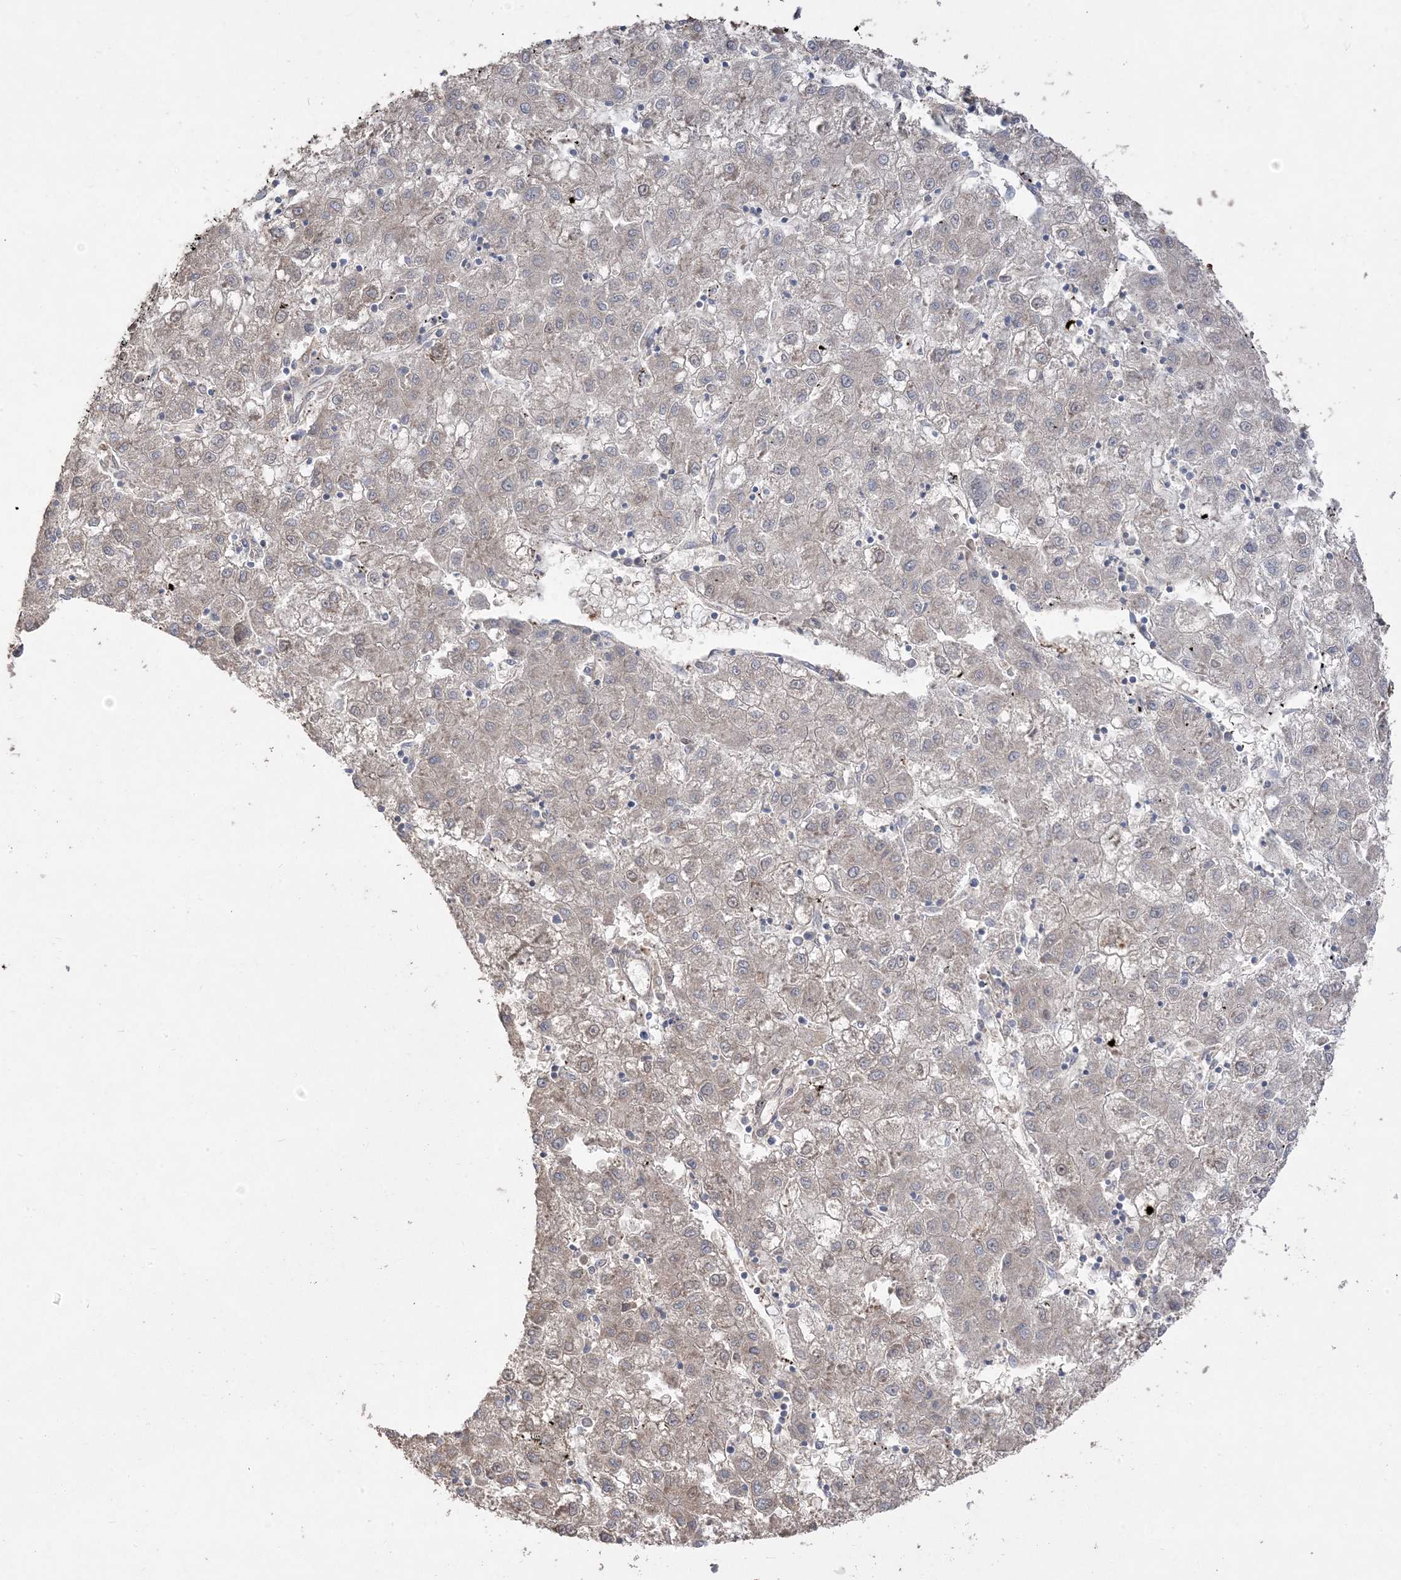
{"staining": {"intensity": "weak", "quantity": "<25%", "location": "cytoplasmic/membranous"}, "tissue": "liver cancer", "cell_type": "Tumor cells", "image_type": "cancer", "snomed": [{"axis": "morphology", "description": "Carcinoma, Hepatocellular, NOS"}, {"axis": "topography", "description": "Liver"}], "caption": "Tumor cells show no significant expression in liver cancer (hepatocellular carcinoma).", "gene": "PPOX", "patient": {"sex": "male", "age": 72}}